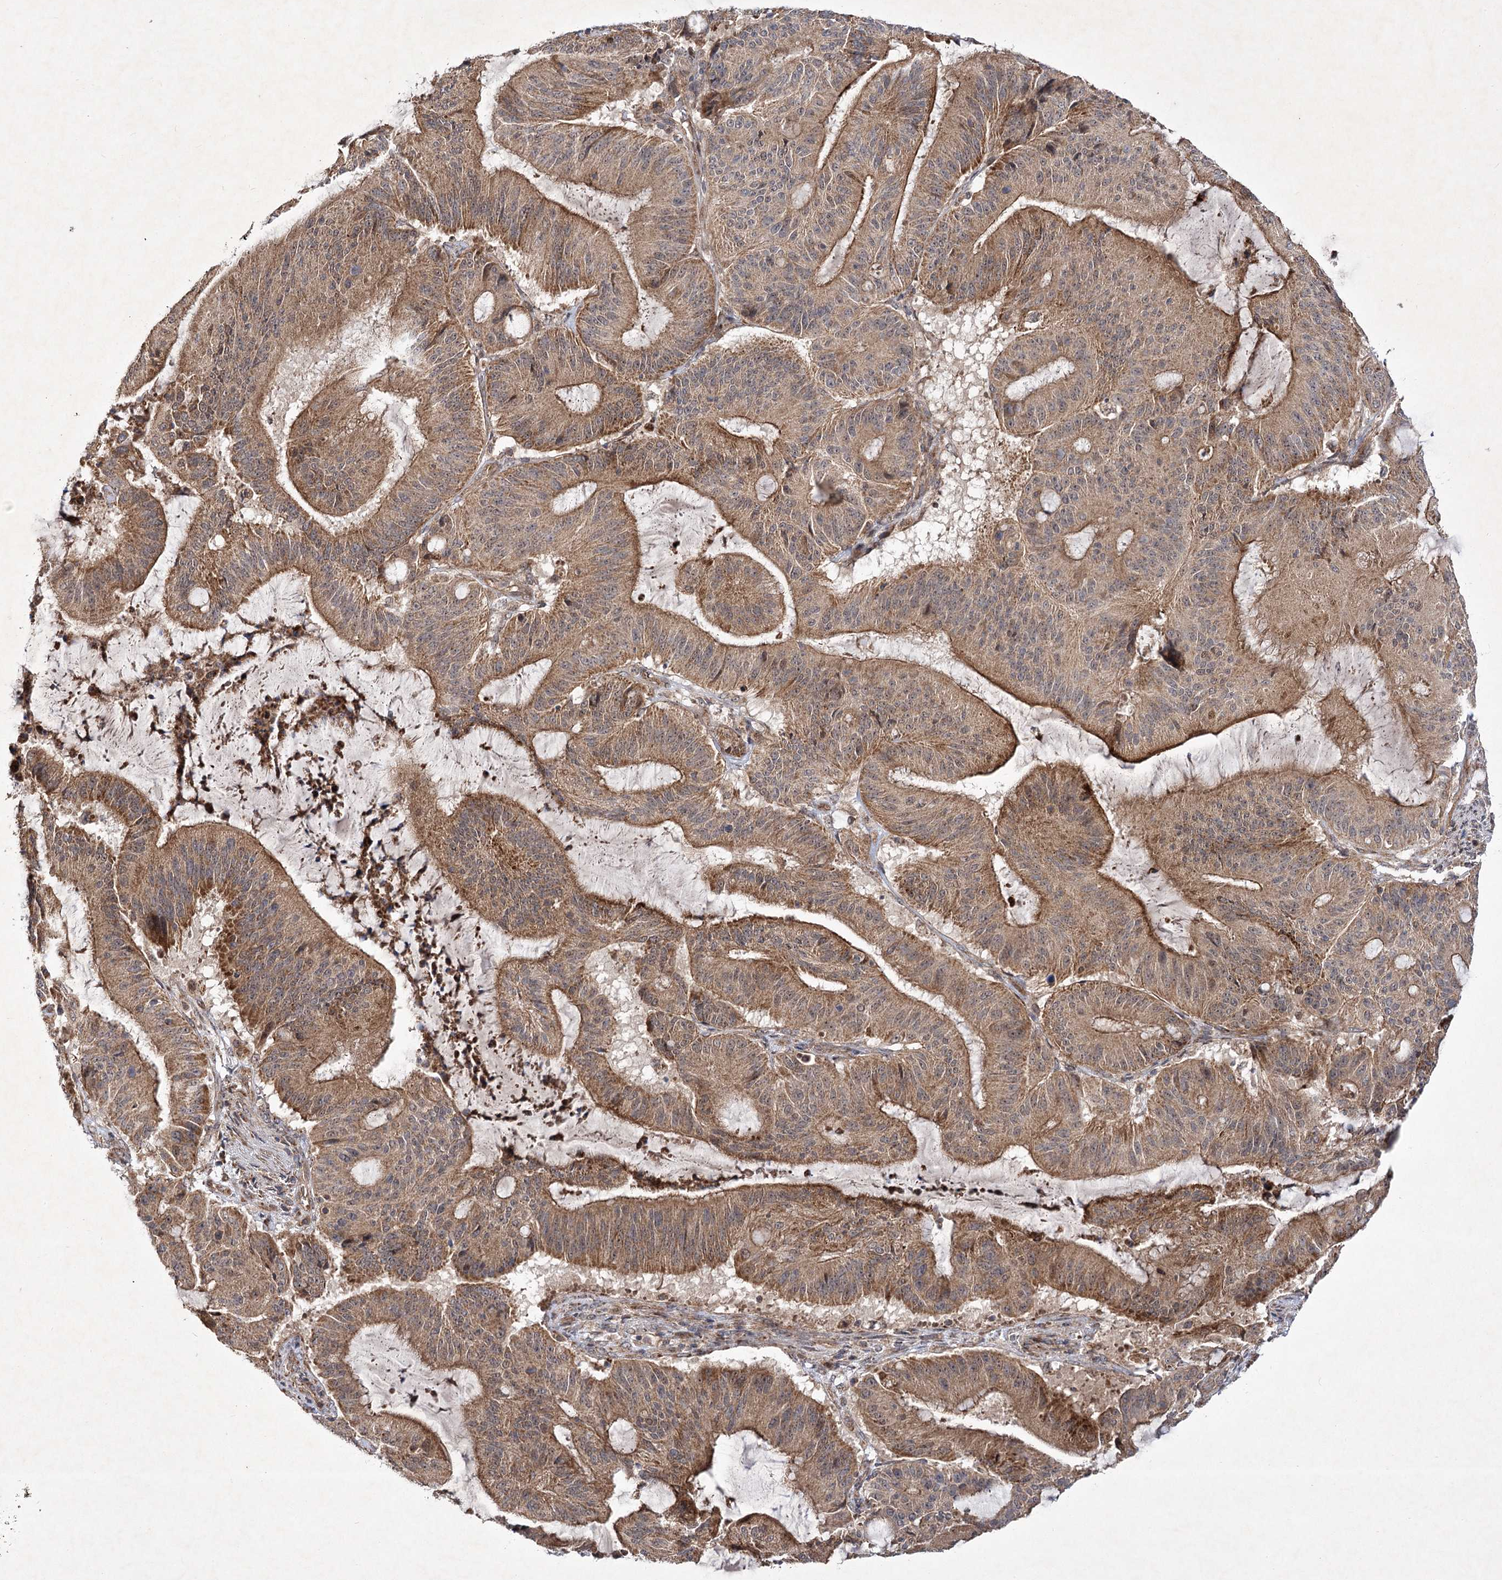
{"staining": {"intensity": "moderate", "quantity": ">75%", "location": "cytoplasmic/membranous"}, "tissue": "liver cancer", "cell_type": "Tumor cells", "image_type": "cancer", "snomed": [{"axis": "morphology", "description": "Normal tissue, NOS"}, {"axis": "morphology", "description": "Cholangiocarcinoma"}, {"axis": "topography", "description": "Liver"}, {"axis": "topography", "description": "Peripheral nerve tissue"}], "caption": "DAB (3,3'-diaminobenzidine) immunohistochemical staining of cholangiocarcinoma (liver) demonstrates moderate cytoplasmic/membranous protein positivity in about >75% of tumor cells.", "gene": "SCRN3", "patient": {"sex": "female", "age": 73}}